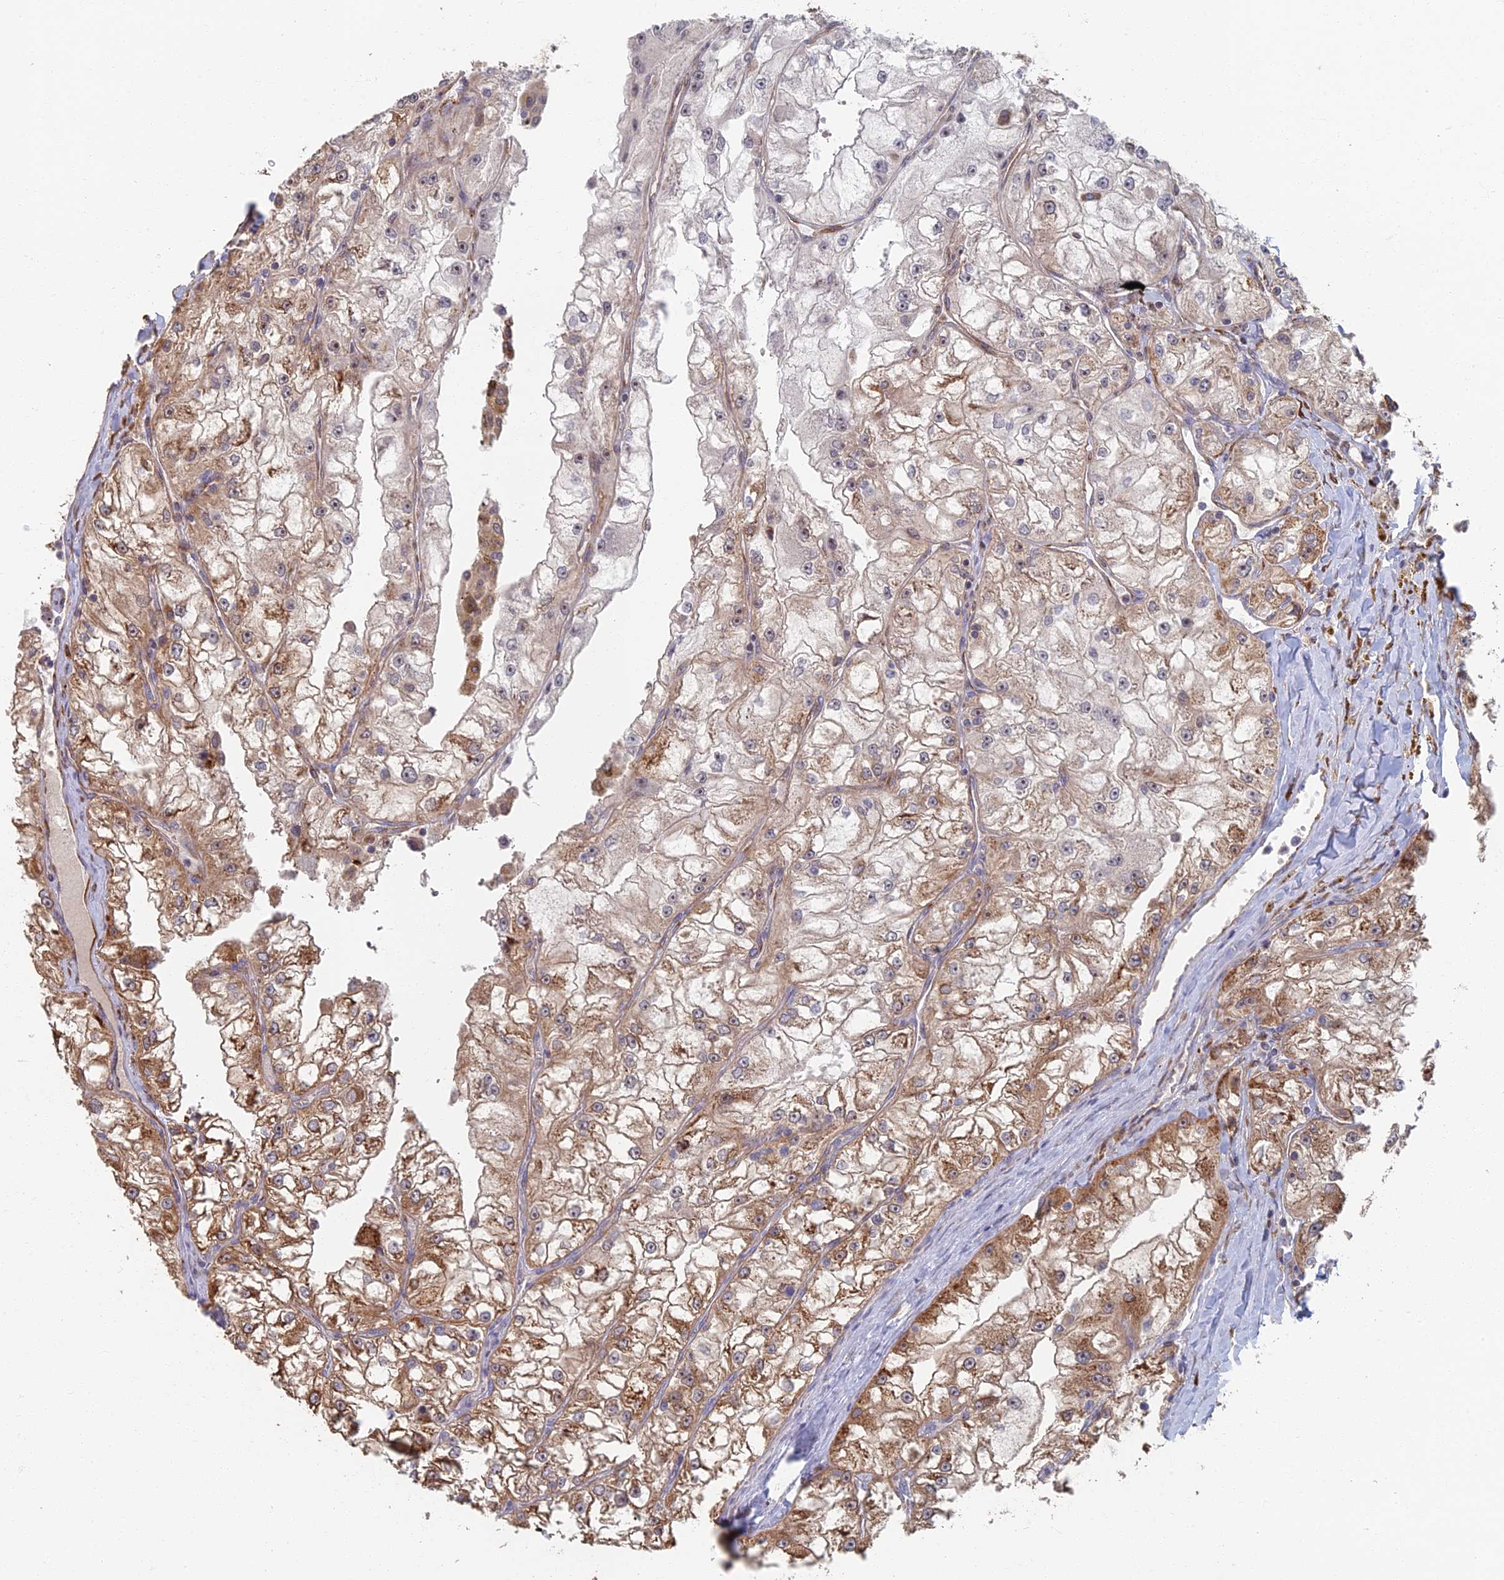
{"staining": {"intensity": "moderate", "quantity": "<25%", "location": "cytoplasmic/membranous"}, "tissue": "renal cancer", "cell_type": "Tumor cells", "image_type": "cancer", "snomed": [{"axis": "morphology", "description": "Adenocarcinoma, NOS"}, {"axis": "topography", "description": "Kidney"}], "caption": "Immunohistochemical staining of human renal cancer (adenocarcinoma) shows low levels of moderate cytoplasmic/membranous staining in approximately <25% of tumor cells. The protein is stained brown, and the nuclei are stained in blue (DAB IHC with brightfield microscopy, high magnification).", "gene": "GPATCH1", "patient": {"sex": "female", "age": 72}}